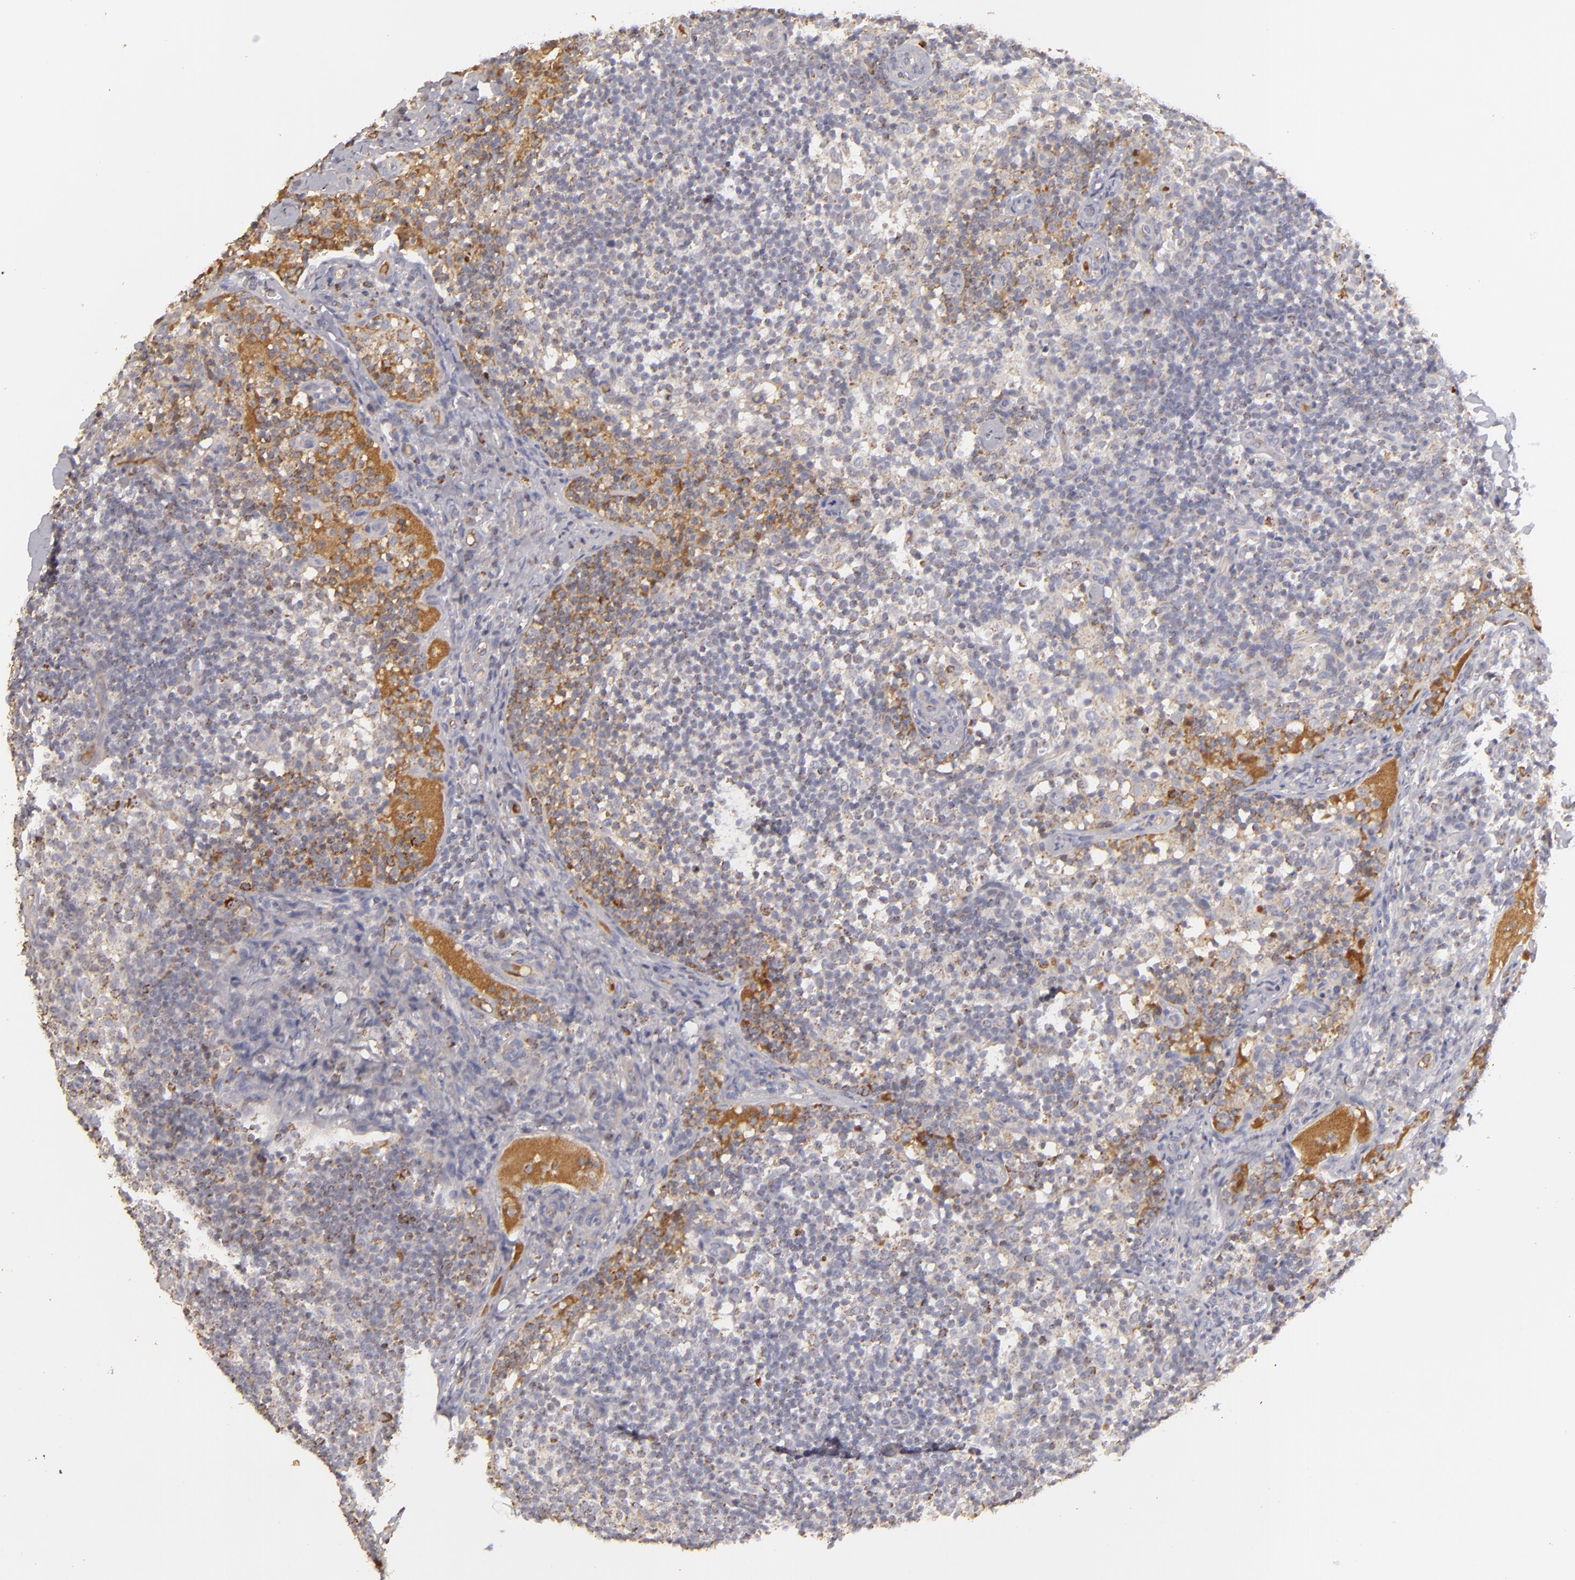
{"staining": {"intensity": "moderate", "quantity": "25%-75%", "location": "cytoplasmic/membranous"}, "tissue": "lymph node", "cell_type": "Germinal center cells", "image_type": "normal", "snomed": [{"axis": "morphology", "description": "Normal tissue, NOS"}, {"axis": "morphology", "description": "Inflammation, NOS"}, {"axis": "topography", "description": "Lymph node"}], "caption": "This histopathology image reveals immunohistochemistry staining of unremarkable lymph node, with medium moderate cytoplasmic/membranous staining in about 25%-75% of germinal center cells.", "gene": "CFB", "patient": {"sex": "male", "age": 46}}